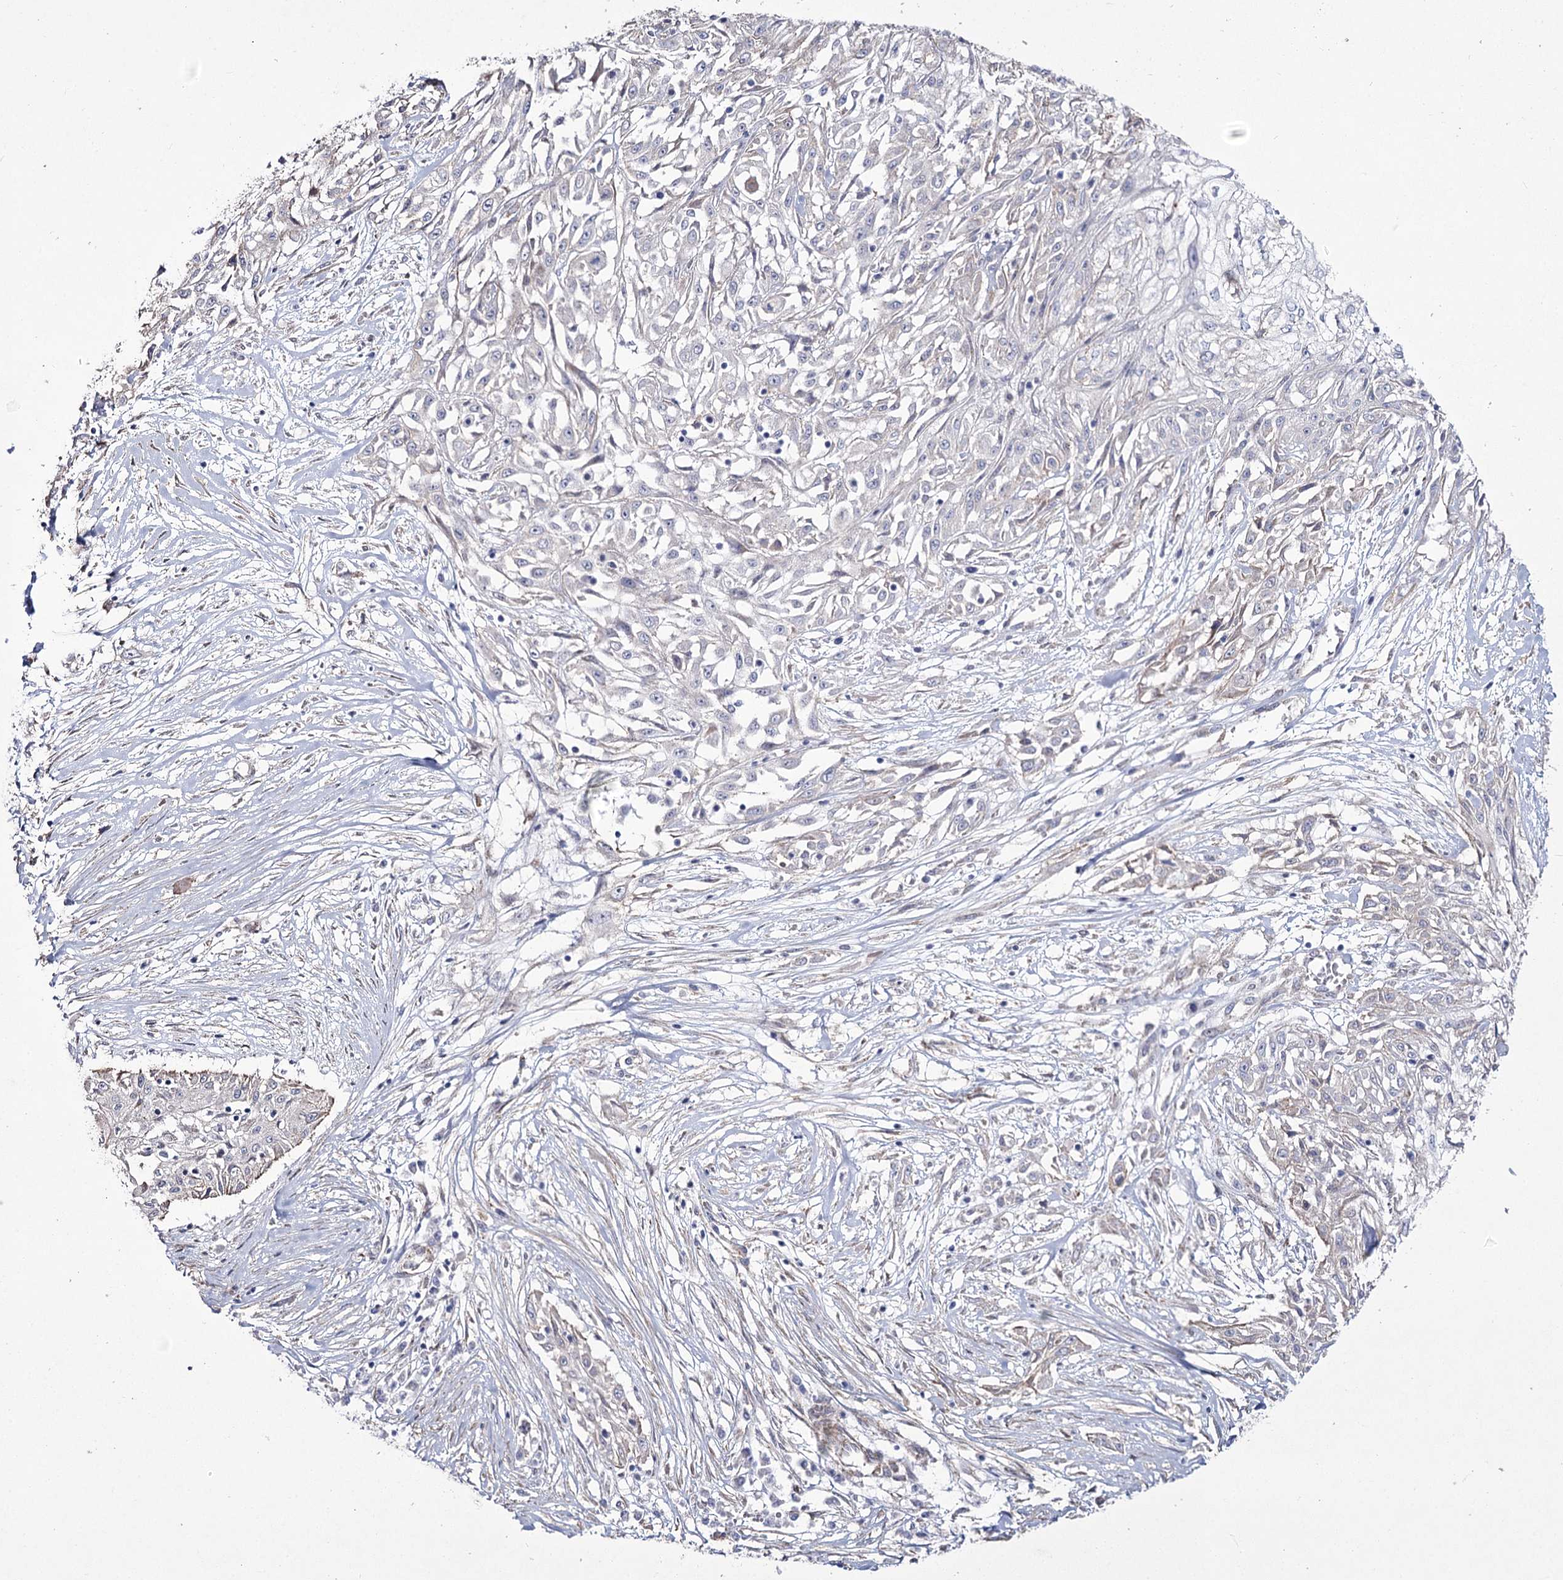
{"staining": {"intensity": "negative", "quantity": "none", "location": "none"}, "tissue": "skin cancer", "cell_type": "Tumor cells", "image_type": "cancer", "snomed": [{"axis": "morphology", "description": "Squamous cell carcinoma, NOS"}, {"axis": "morphology", "description": "Squamous cell carcinoma, metastatic, NOS"}, {"axis": "topography", "description": "Skin"}, {"axis": "topography", "description": "Lymph node"}], "caption": "A histopathology image of human metastatic squamous cell carcinoma (skin) is negative for staining in tumor cells.", "gene": "ME3", "patient": {"sex": "male", "age": 75}}